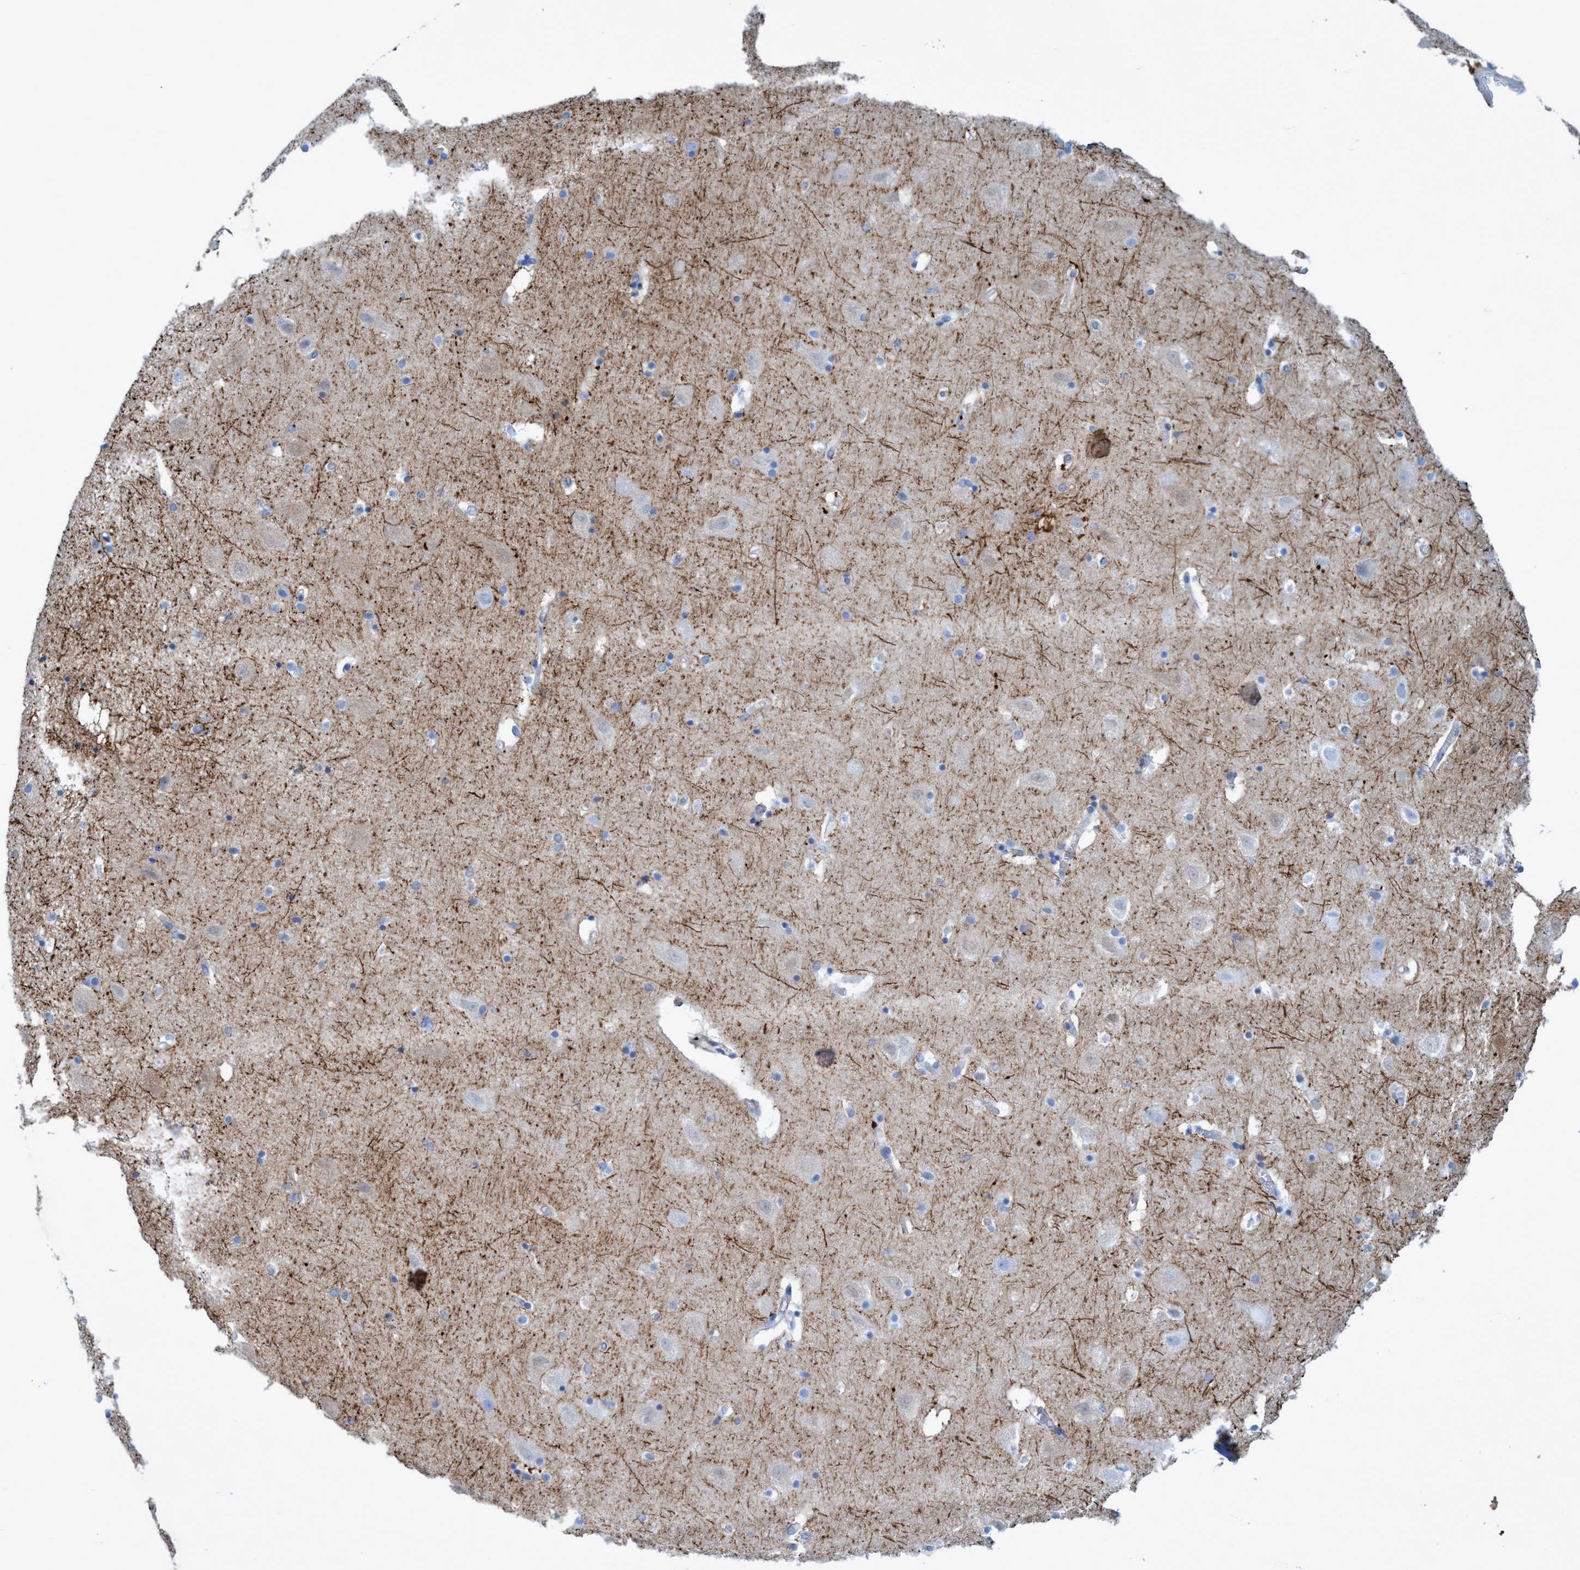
{"staining": {"intensity": "moderate", "quantity": "<25%", "location": "cytoplasmic/membranous"}, "tissue": "hippocampus", "cell_type": "Glial cells", "image_type": "normal", "snomed": [{"axis": "morphology", "description": "Normal tissue, NOS"}, {"axis": "topography", "description": "Hippocampus"}], "caption": "Glial cells show moderate cytoplasmic/membranous expression in about <25% of cells in normal hippocampus.", "gene": "GULP1", "patient": {"sex": "male", "age": 45}}